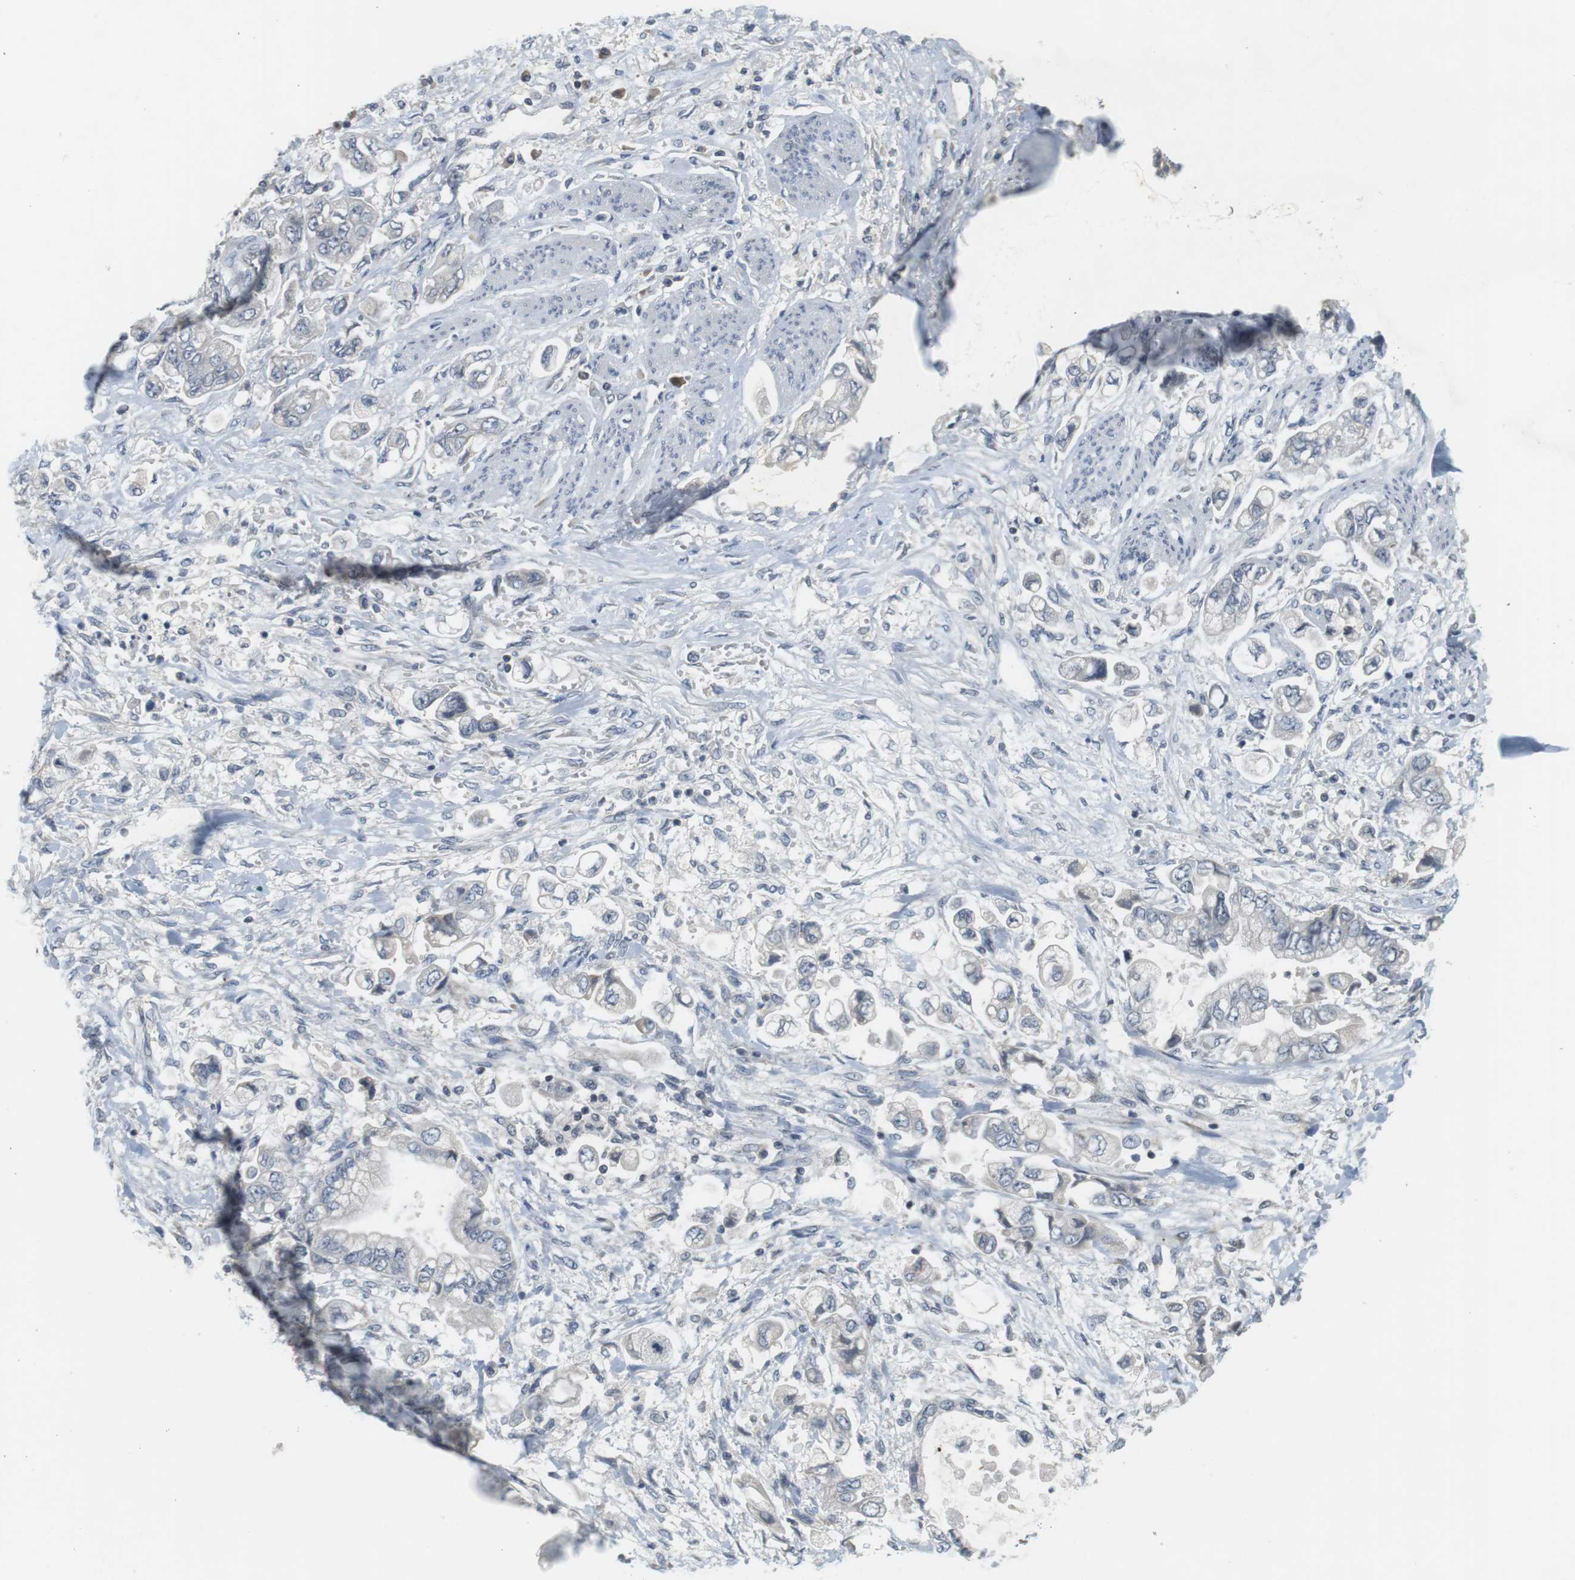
{"staining": {"intensity": "negative", "quantity": "none", "location": "none"}, "tissue": "stomach cancer", "cell_type": "Tumor cells", "image_type": "cancer", "snomed": [{"axis": "morphology", "description": "Normal tissue, NOS"}, {"axis": "morphology", "description": "Adenocarcinoma, NOS"}, {"axis": "topography", "description": "Stomach"}], "caption": "High magnification brightfield microscopy of stomach cancer (adenocarcinoma) stained with DAB (brown) and counterstained with hematoxylin (blue): tumor cells show no significant positivity.", "gene": "WNT7A", "patient": {"sex": "male", "age": 62}}